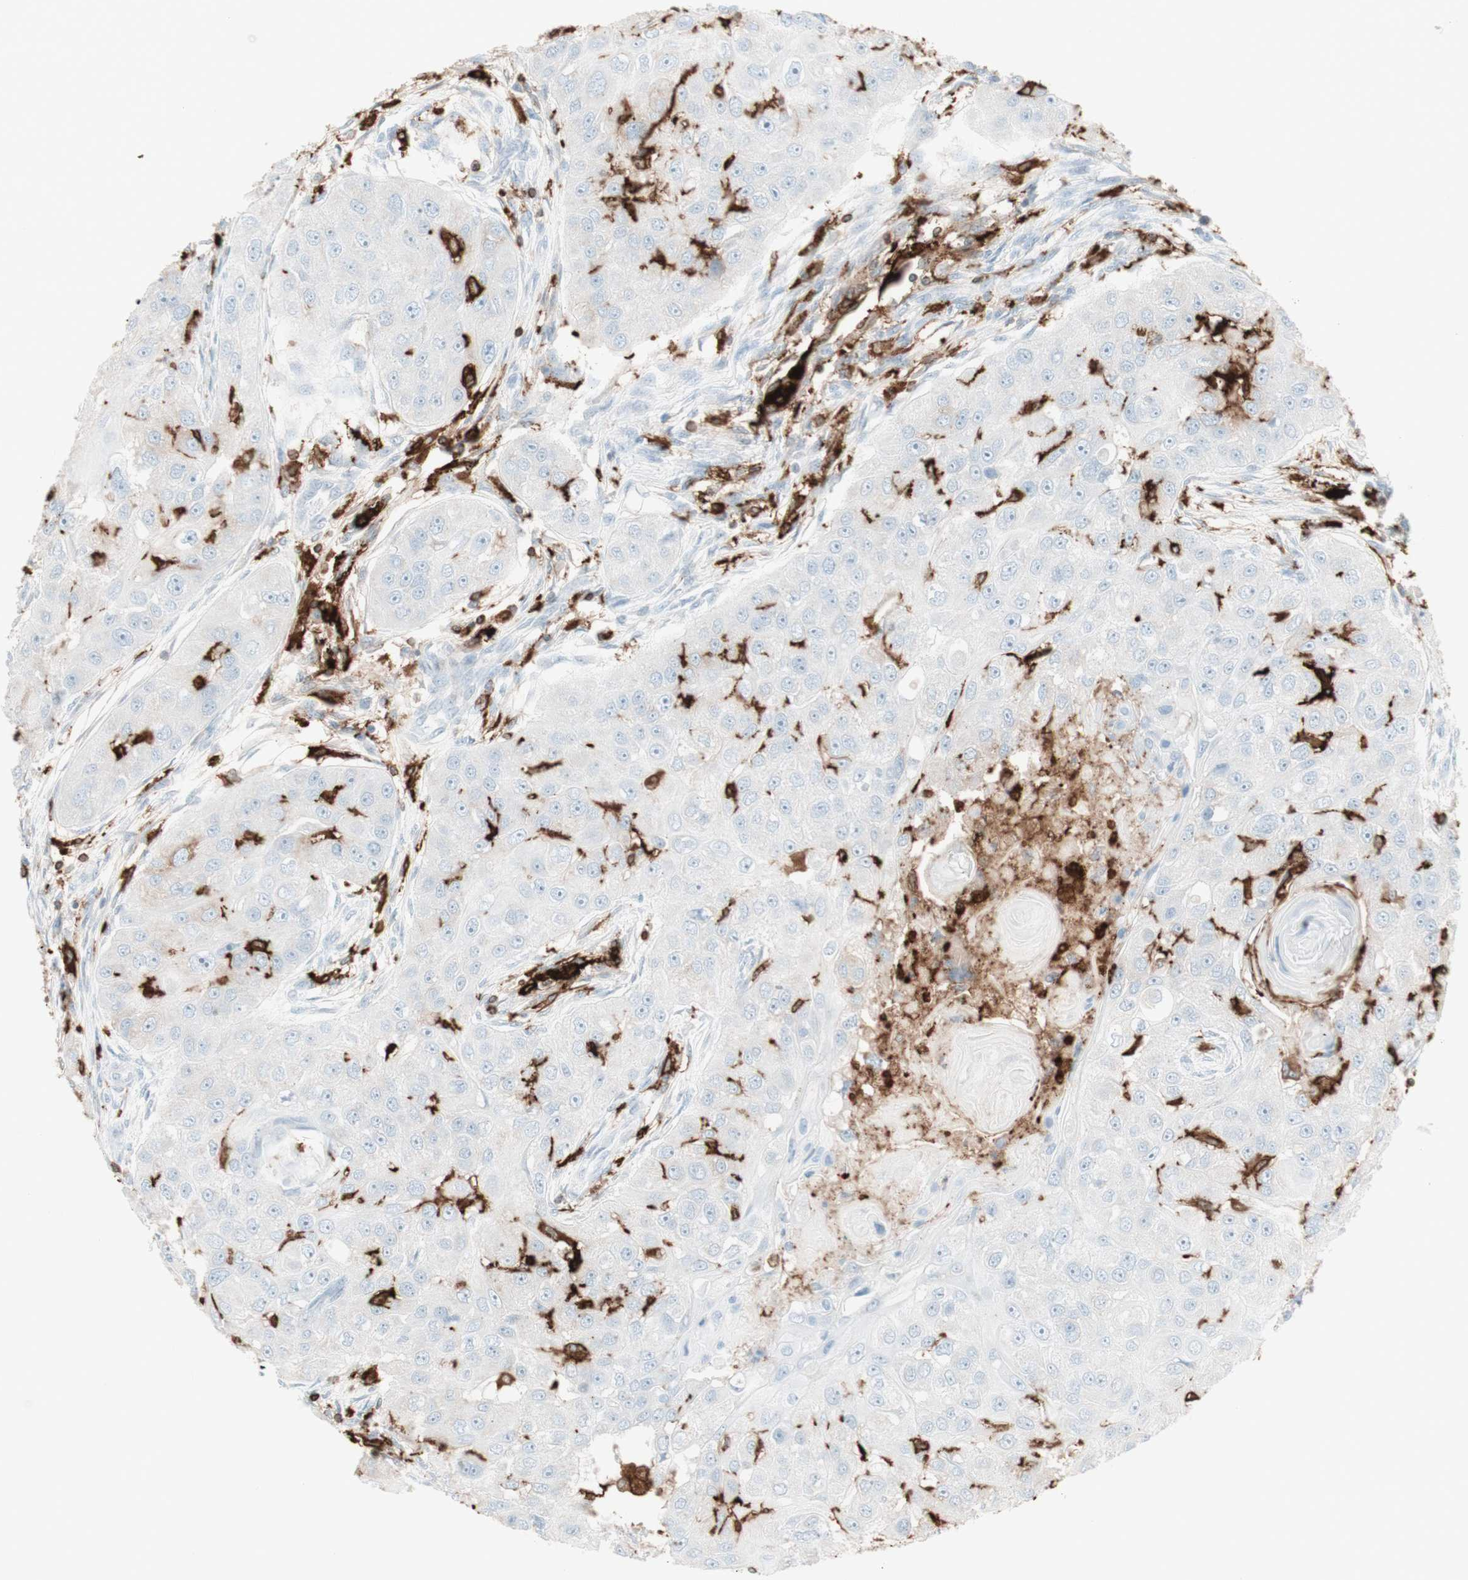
{"staining": {"intensity": "negative", "quantity": "none", "location": "none"}, "tissue": "head and neck cancer", "cell_type": "Tumor cells", "image_type": "cancer", "snomed": [{"axis": "morphology", "description": "Normal tissue, NOS"}, {"axis": "morphology", "description": "Squamous cell carcinoma, NOS"}, {"axis": "topography", "description": "Skeletal muscle"}, {"axis": "topography", "description": "Head-Neck"}], "caption": "Tumor cells show no significant expression in head and neck cancer (squamous cell carcinoma).", "gene": "HLA-DPB1", "patient": {"sex": "male", "age": 51}}